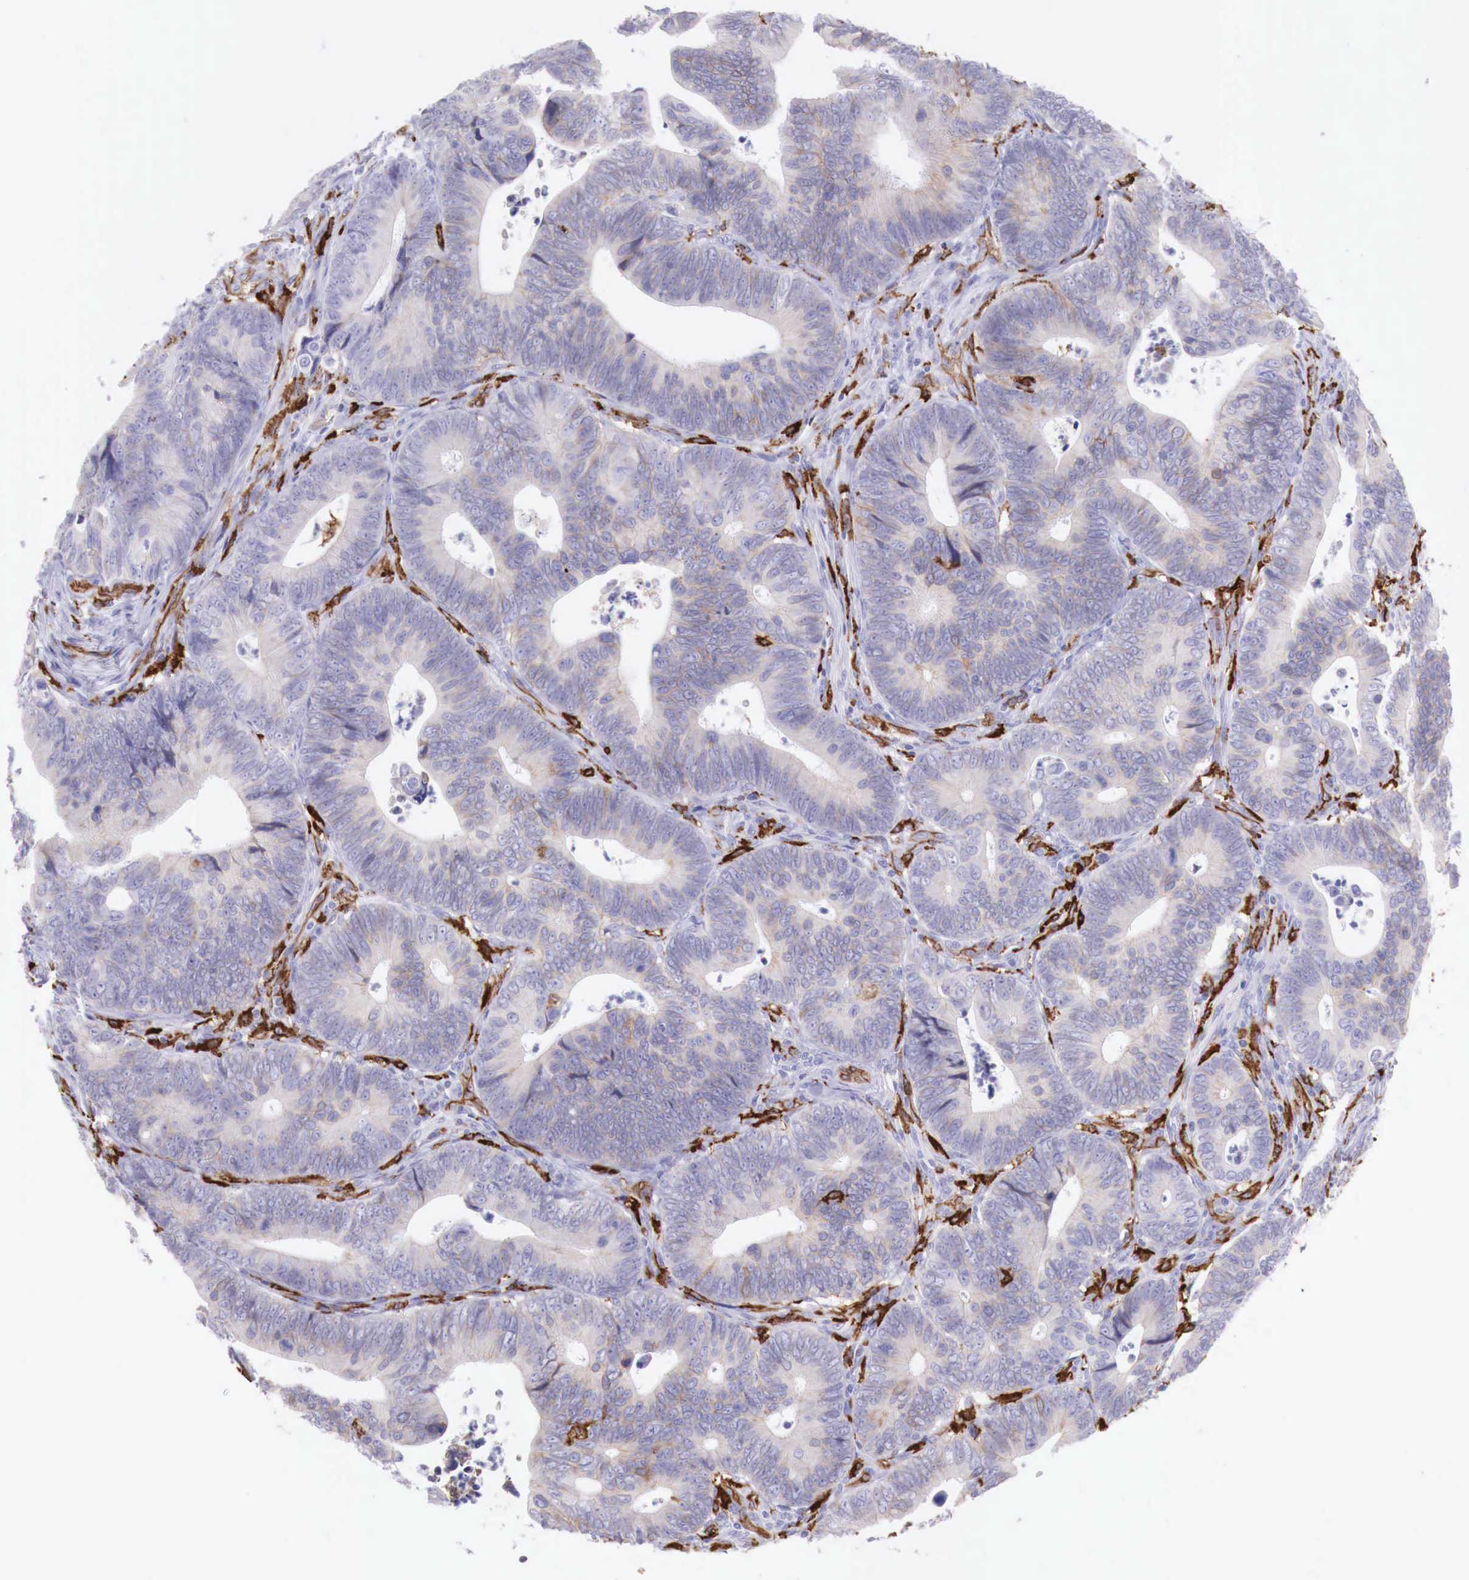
{"staining": {"intensity": "negative", "quantity": "none", "location": "none"}, "tissue": "colorectal cancer", "cell_type": "Tumor cells", "image_type": "cancer", "snomed": [{"axis": "morphology", "description": "Adenocarcinoma, NOS"}, {"axis": "topography", "description": "Colon"}], "caption": "Image shows no protein staining in tumor cells of colorectal adenocarcinoma tissue.", "gene": "MSR1", "patient": {"sex": "female", "age": 78}}